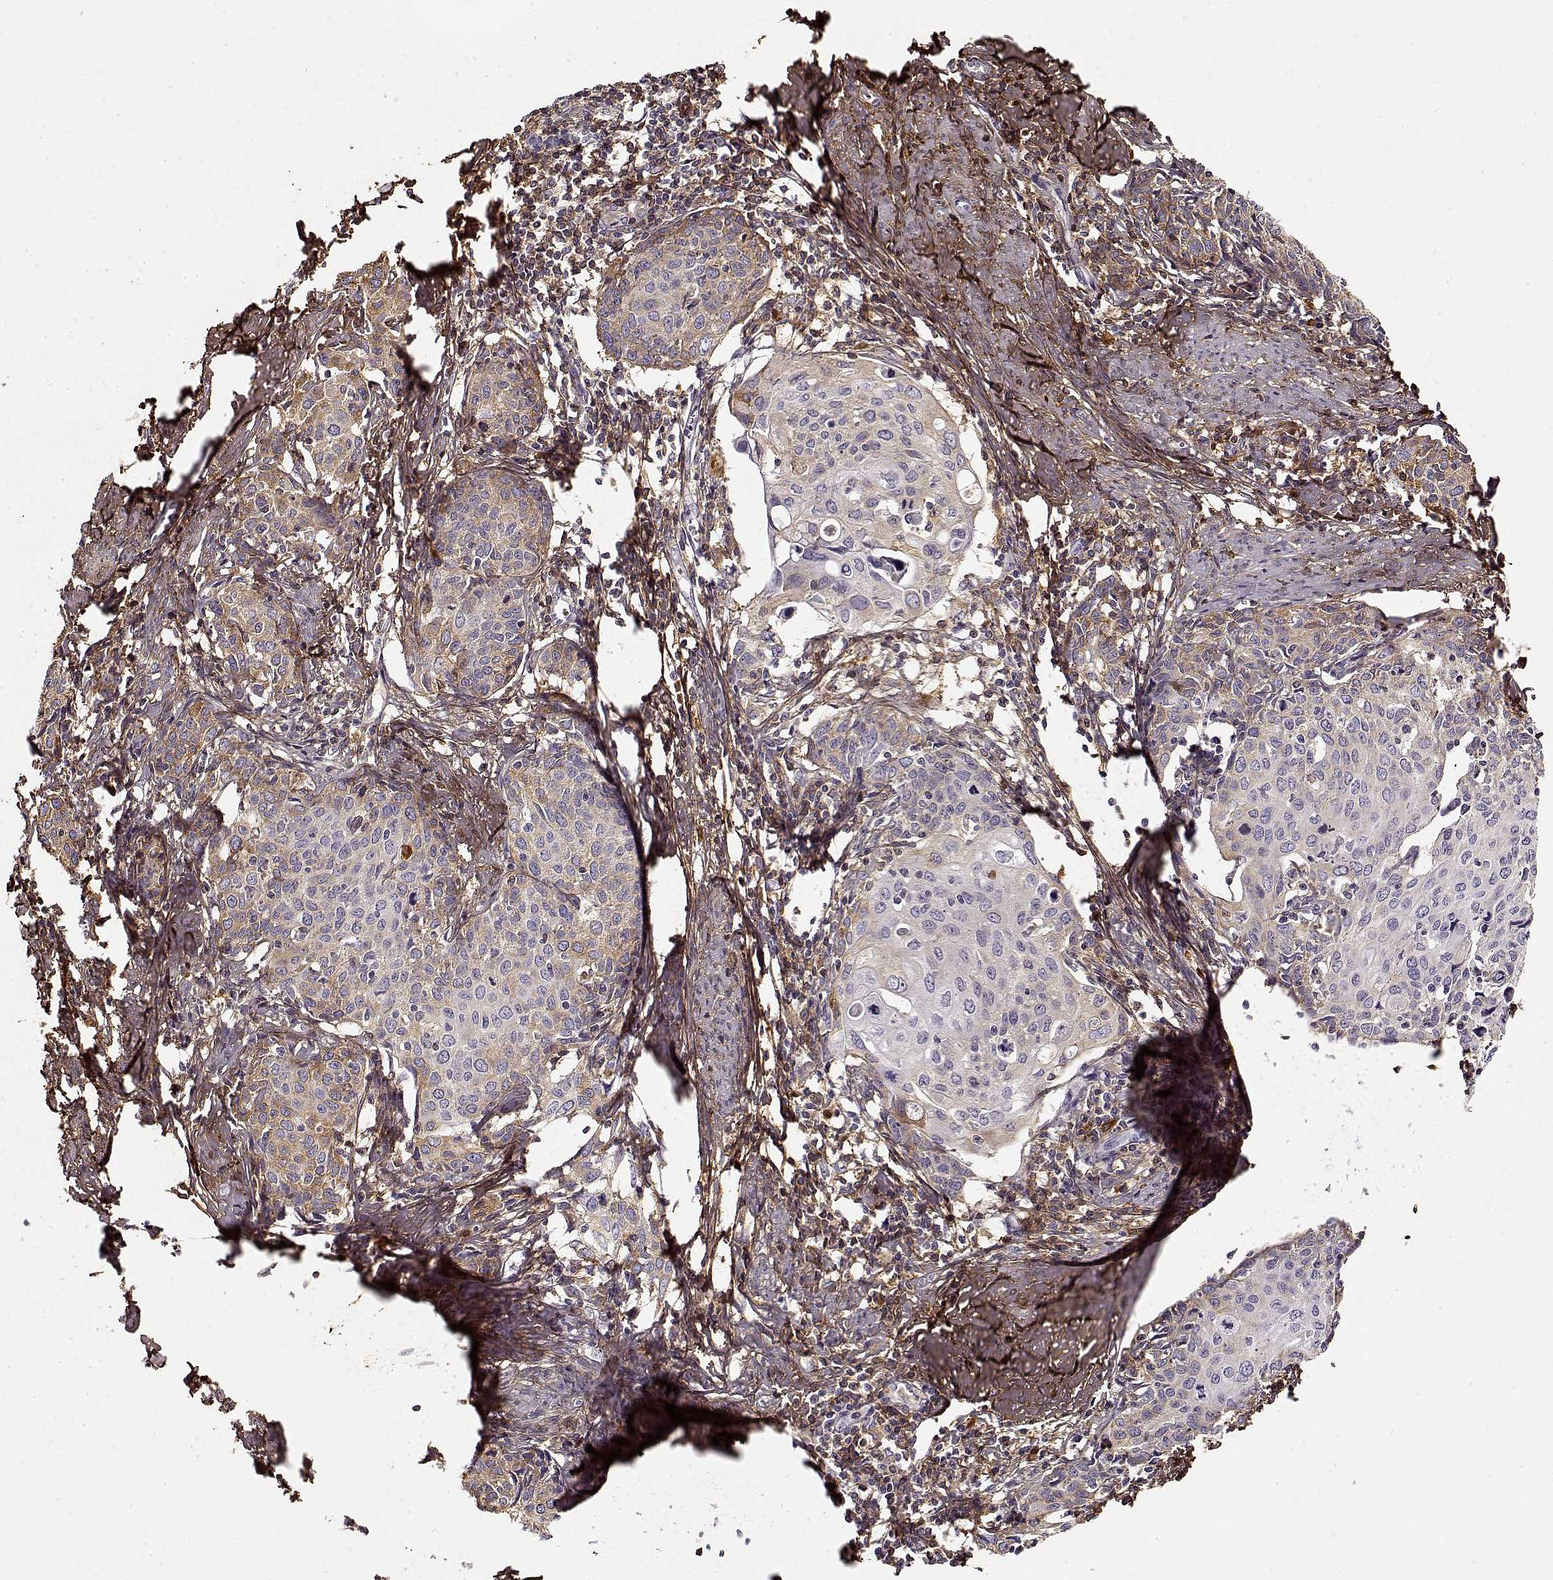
{"staining": {"intensity": "weak", "quantity": "<25%", "location": "cytoplasmic/membranous"}, "tissue": "cervical cancer", "cell_type": "Tumor cells", "image_type": "cancer", "snomed": [{"axis": "morphology", "description": "Squamous cell carcinoma, NOS"}, {"axis": "topography", "description": "Cervix"}], "caption": "High power microscopy photomicrograph of an immunohistochemistry micrograph of cervical cancer (squamous cell carcinoma), revealing no significant positivity in tumor cells.", "gene": "LUM", "patient": {"sex": "female", "age": 62}}